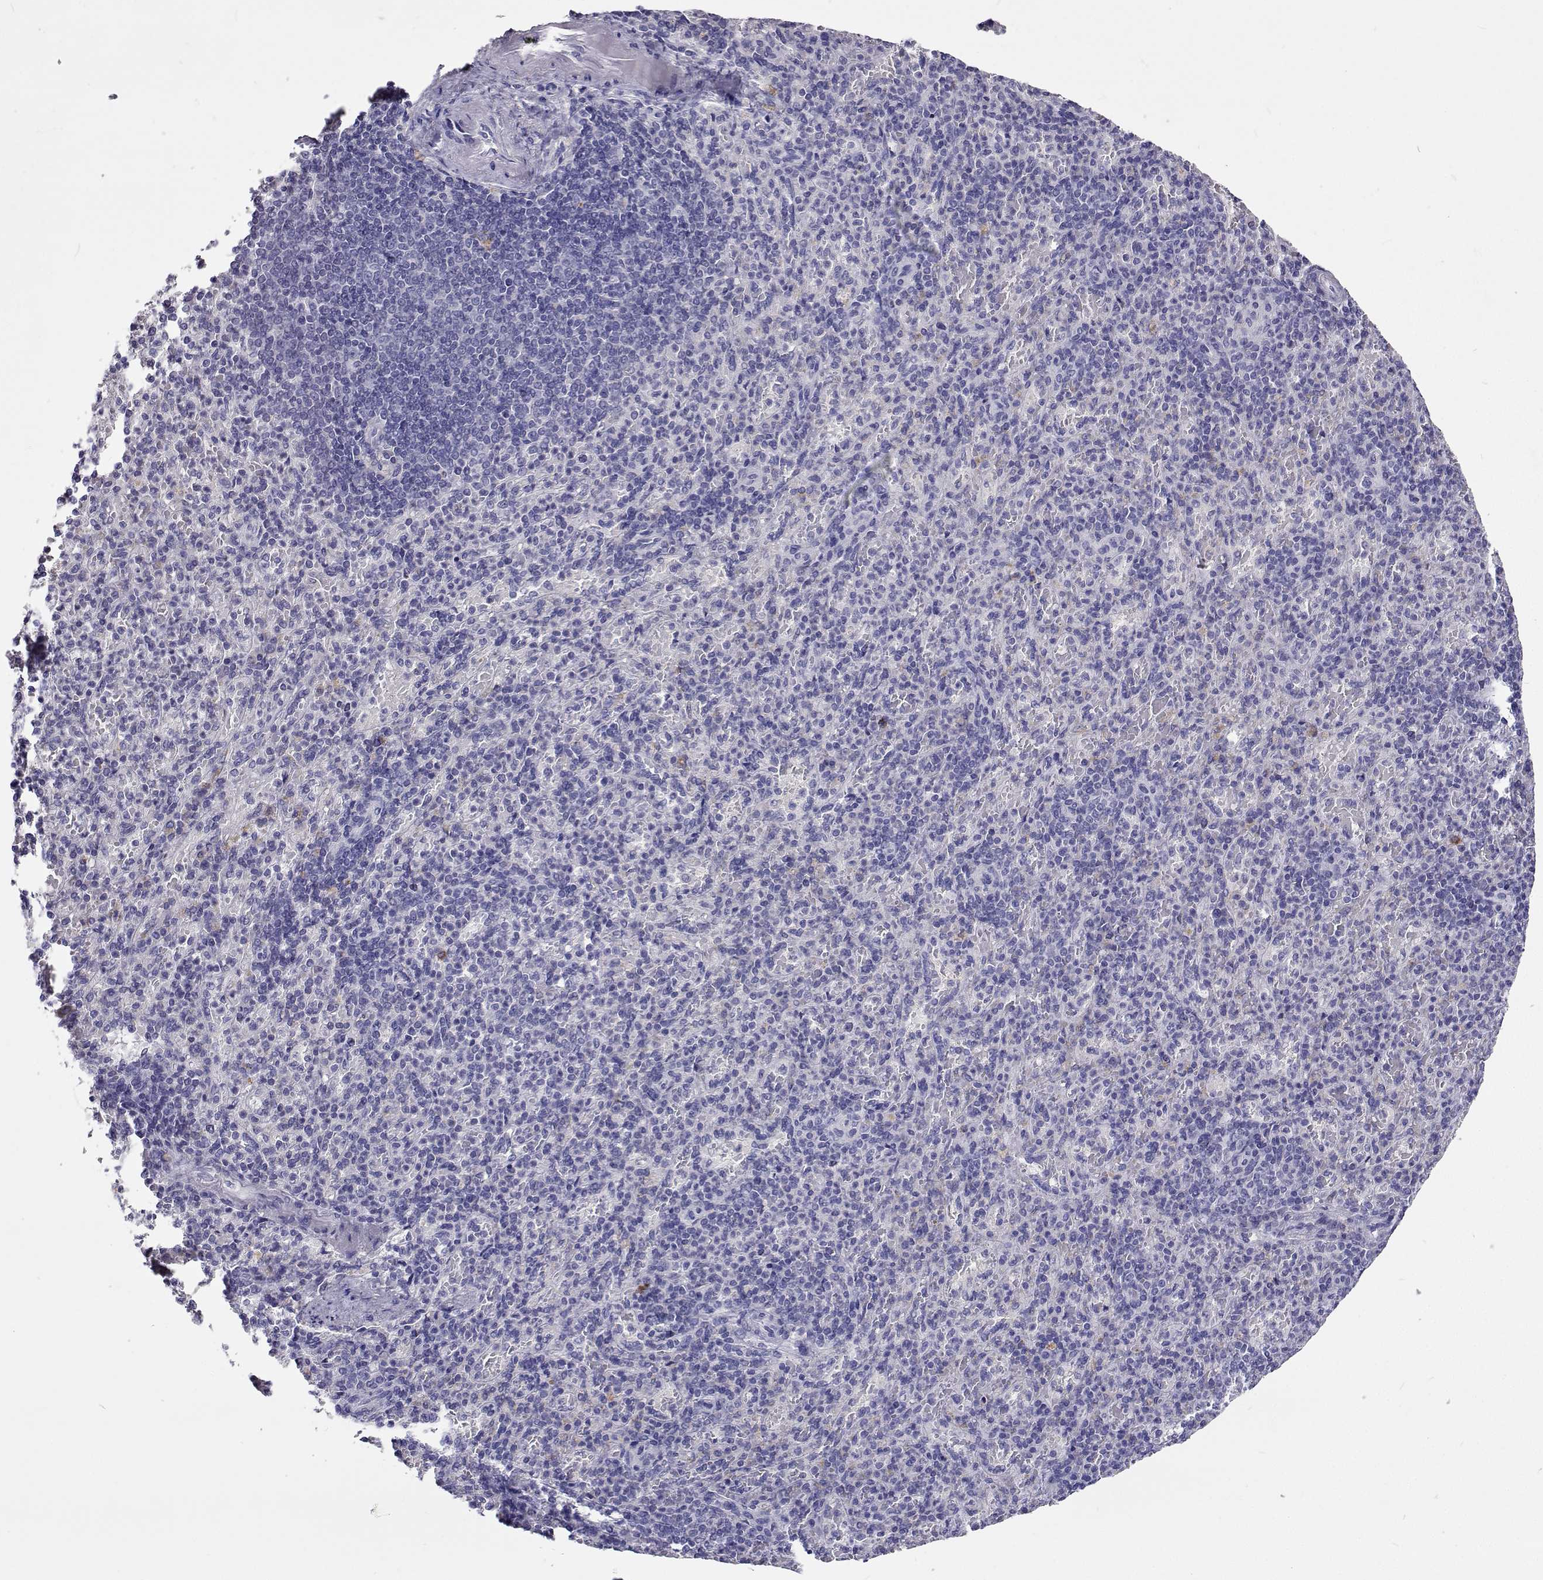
{"staining": {"intensity": "moderate", "quantity": "<25%", "location": "cytoplasmic/membranous"}, "tissue": "spleen", "cell_type": "Cells in red pulp", "image_type": "normal", "snomed": [{"axis": "morphology", "description": "Normal tissue, NOS"}, {"axis": "topography", "description": "Spleen"}], "caption": "Spleen stained with immunohistochemistry reveals moderate cytoplasmic/membranous staining in approximately <25% of cells in red pulp. (IHC, brightfield microscopy, high magnification).", "gene": "CFAP44", "patient": {"sex": "female", "age": 74}}